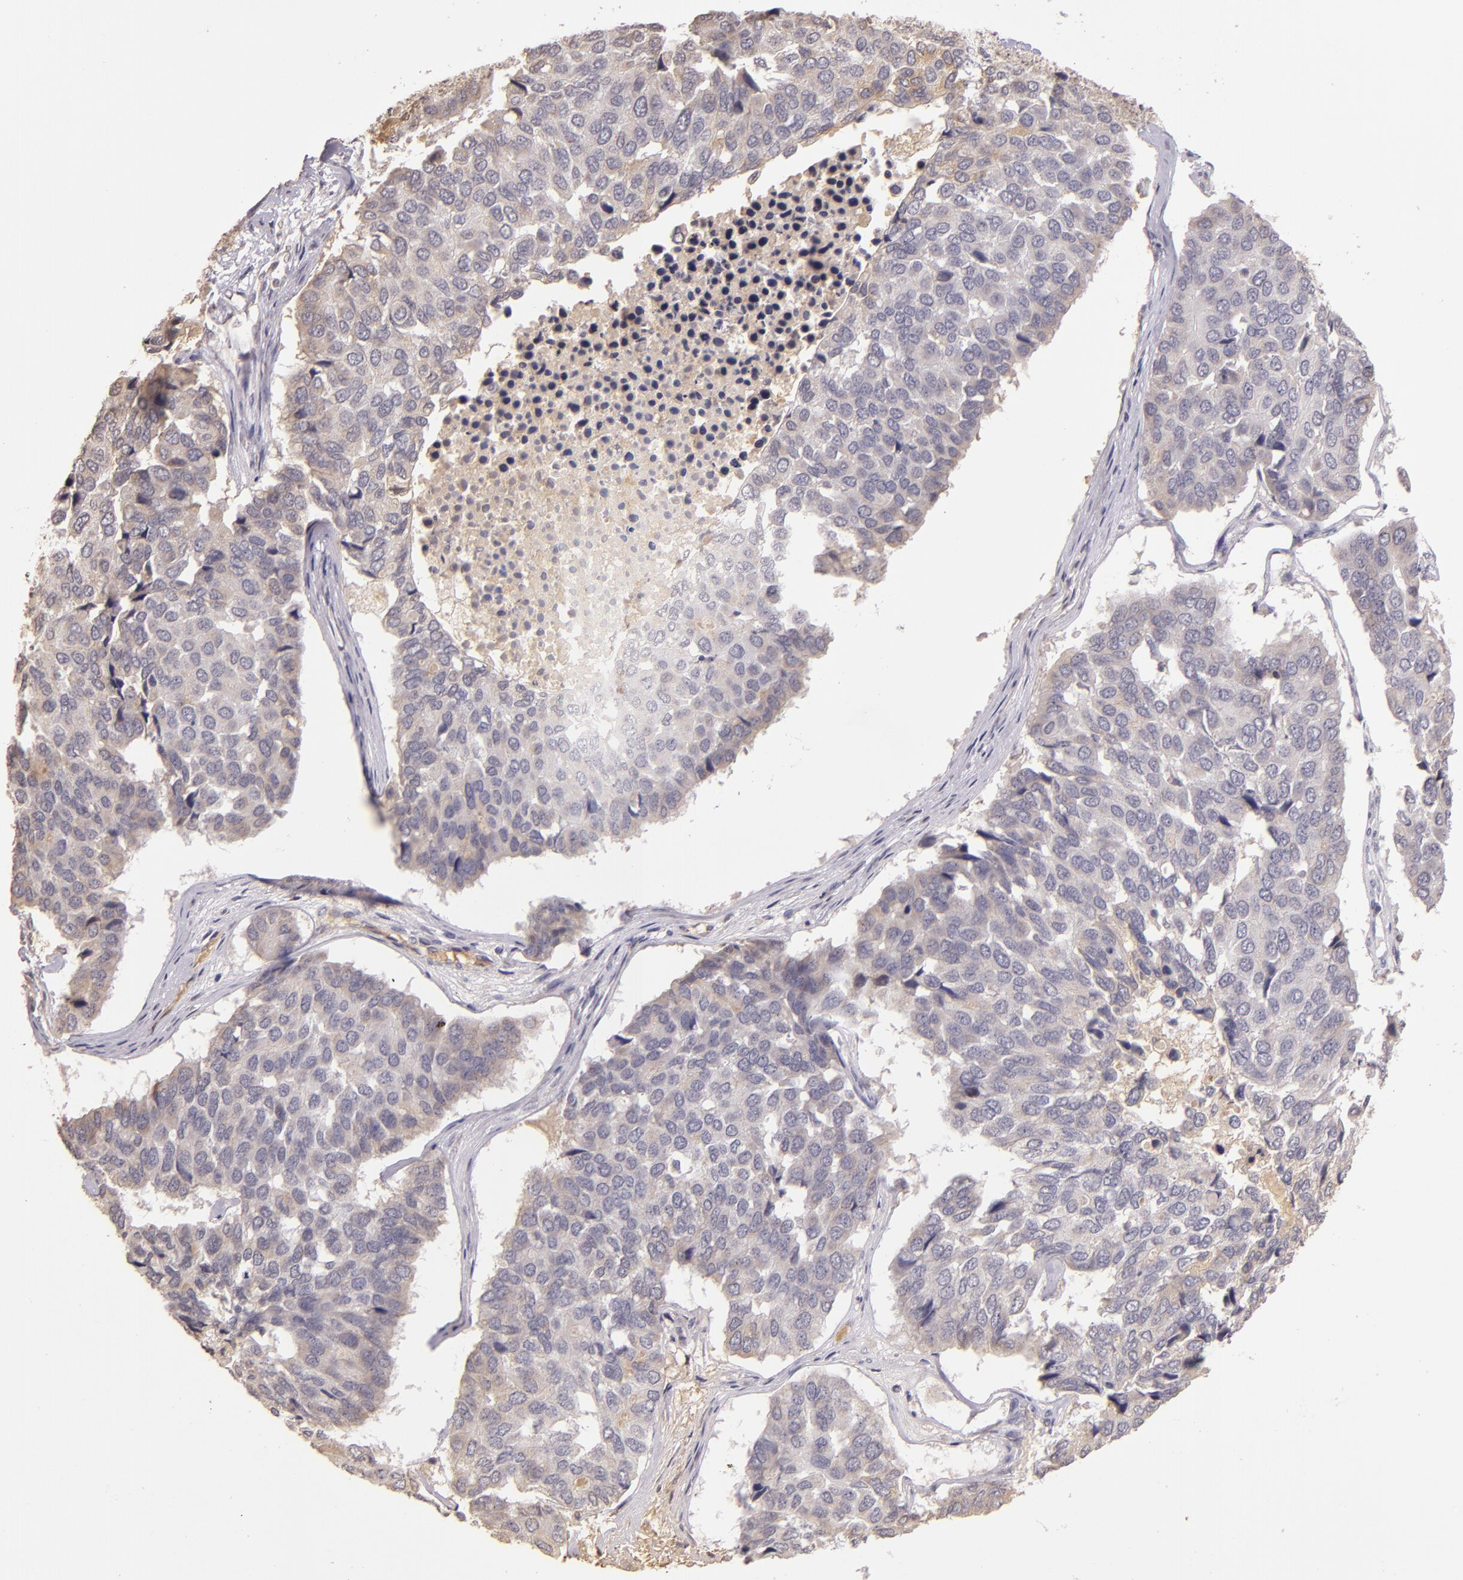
{"staining": {"intensity": "weak", "quantity": "<25%", "location": "cytoplasmic/membranous"}, "tissue": "pancreatic cancer", "cell_type": "Tumor cells", "image_type": "cancer", "snomed": [{"axis": "morphology", "description": "Adenocarcinoma, NOS"}, {"axis": "topography", "description": "Pancreas"}], "caption": "Immunohistochemistry (IHC) image of neoplastic tissue: pancreatic cancer stained with DAB (3,3'-diaminobenzidine) demonstrates no significant protein positivity in tumor cells.", "gene": "ABL1", "patient": {"sex": "male", "age": 50}}